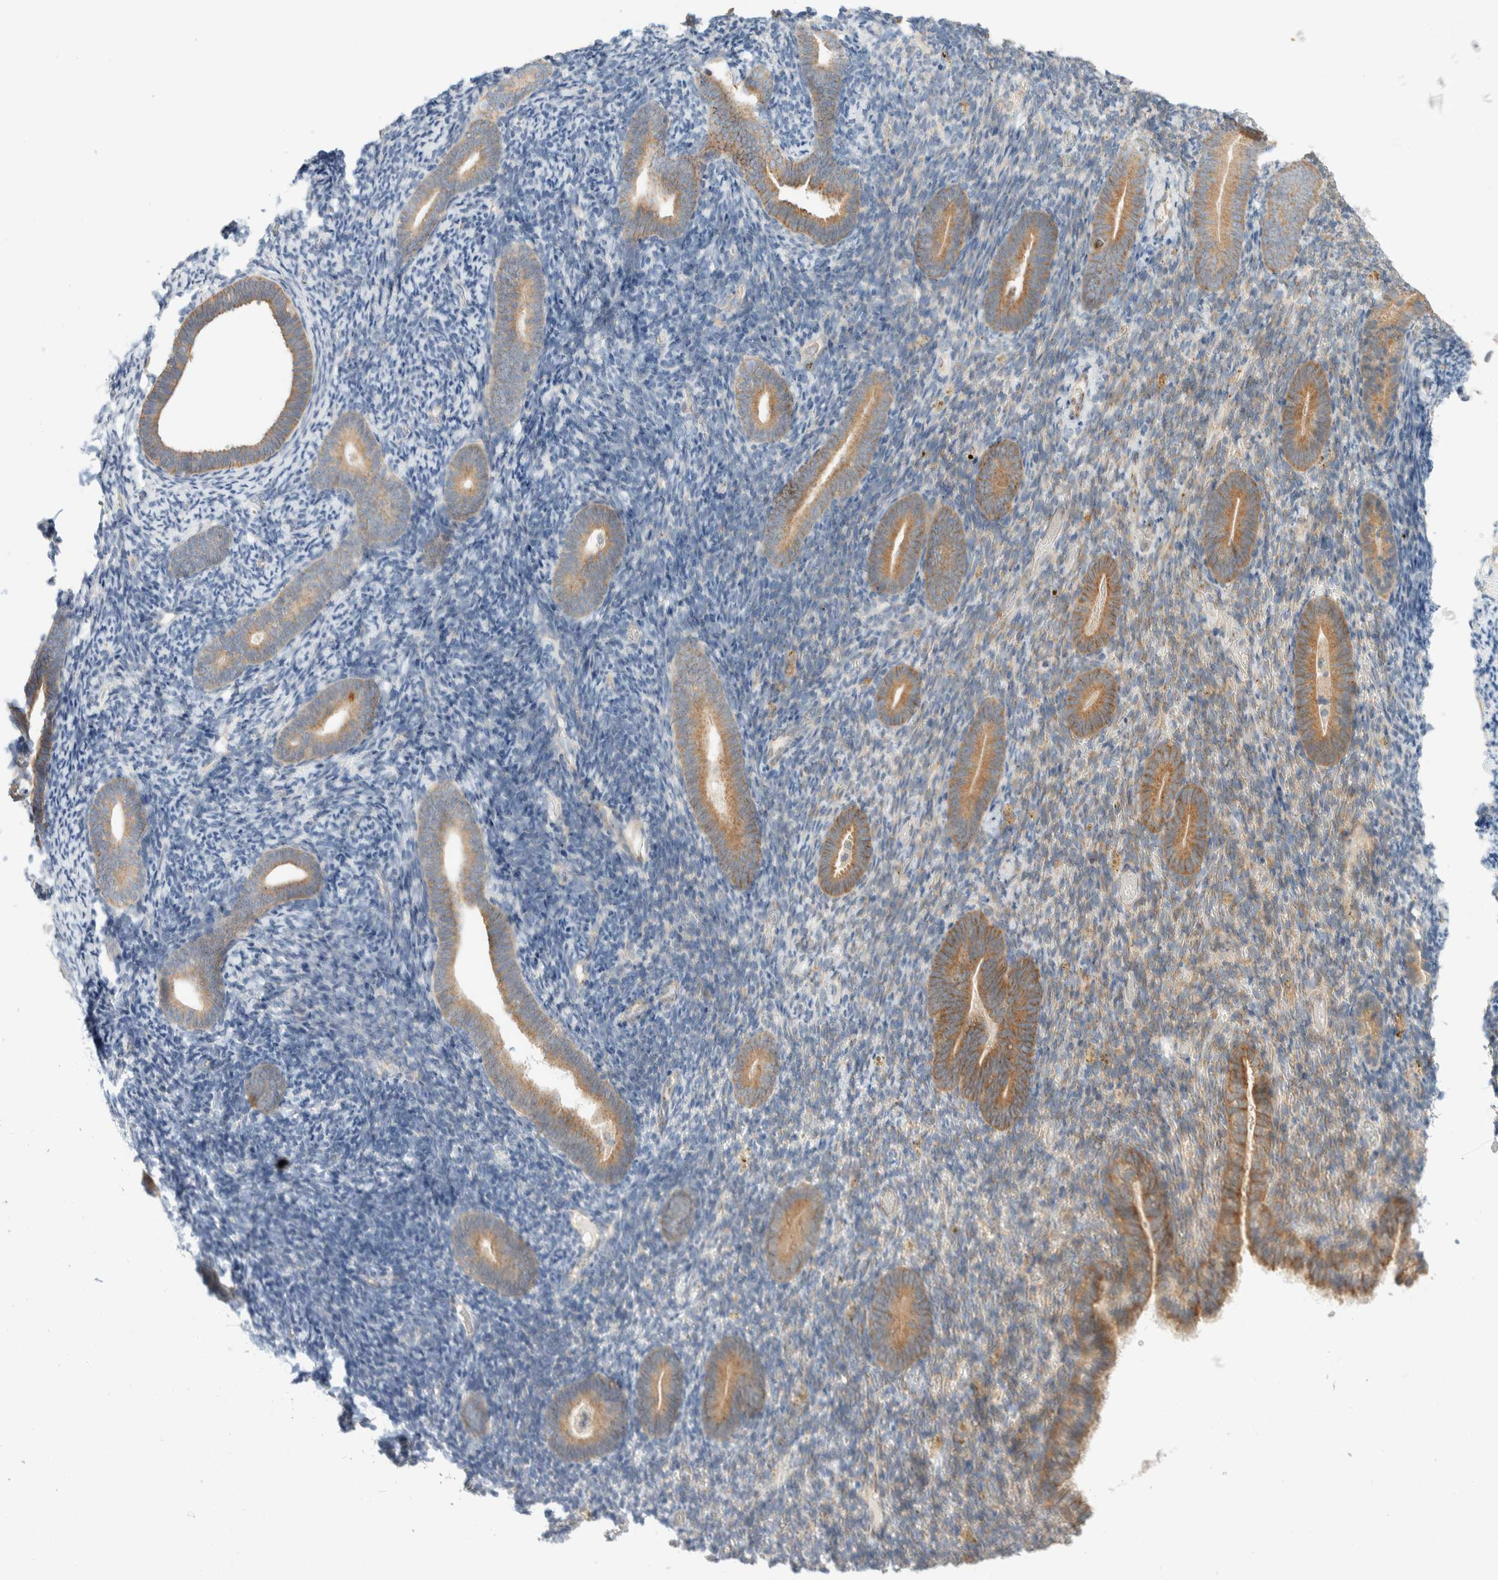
{"staining": {"intensity": "weak", "quantity": "<25%", "location": "cytoplasmic/membranous"}, "tissue": "endometrium", "cell_type": "Cells in endometrial stroma", "image_type": "normal", "snomed": [{"axis": "morphology", "description": "Normal tissue, NOS"}, {"axis": "topography", "description": "Endometrium"}], "caption": "The histopathology image reveals no significant positivity in cells in endometrial stroma of endometrium. Nuclei are stained in blue.", "gene": "TMEM184B", "patient": {"sex": "female", "age": 51}}